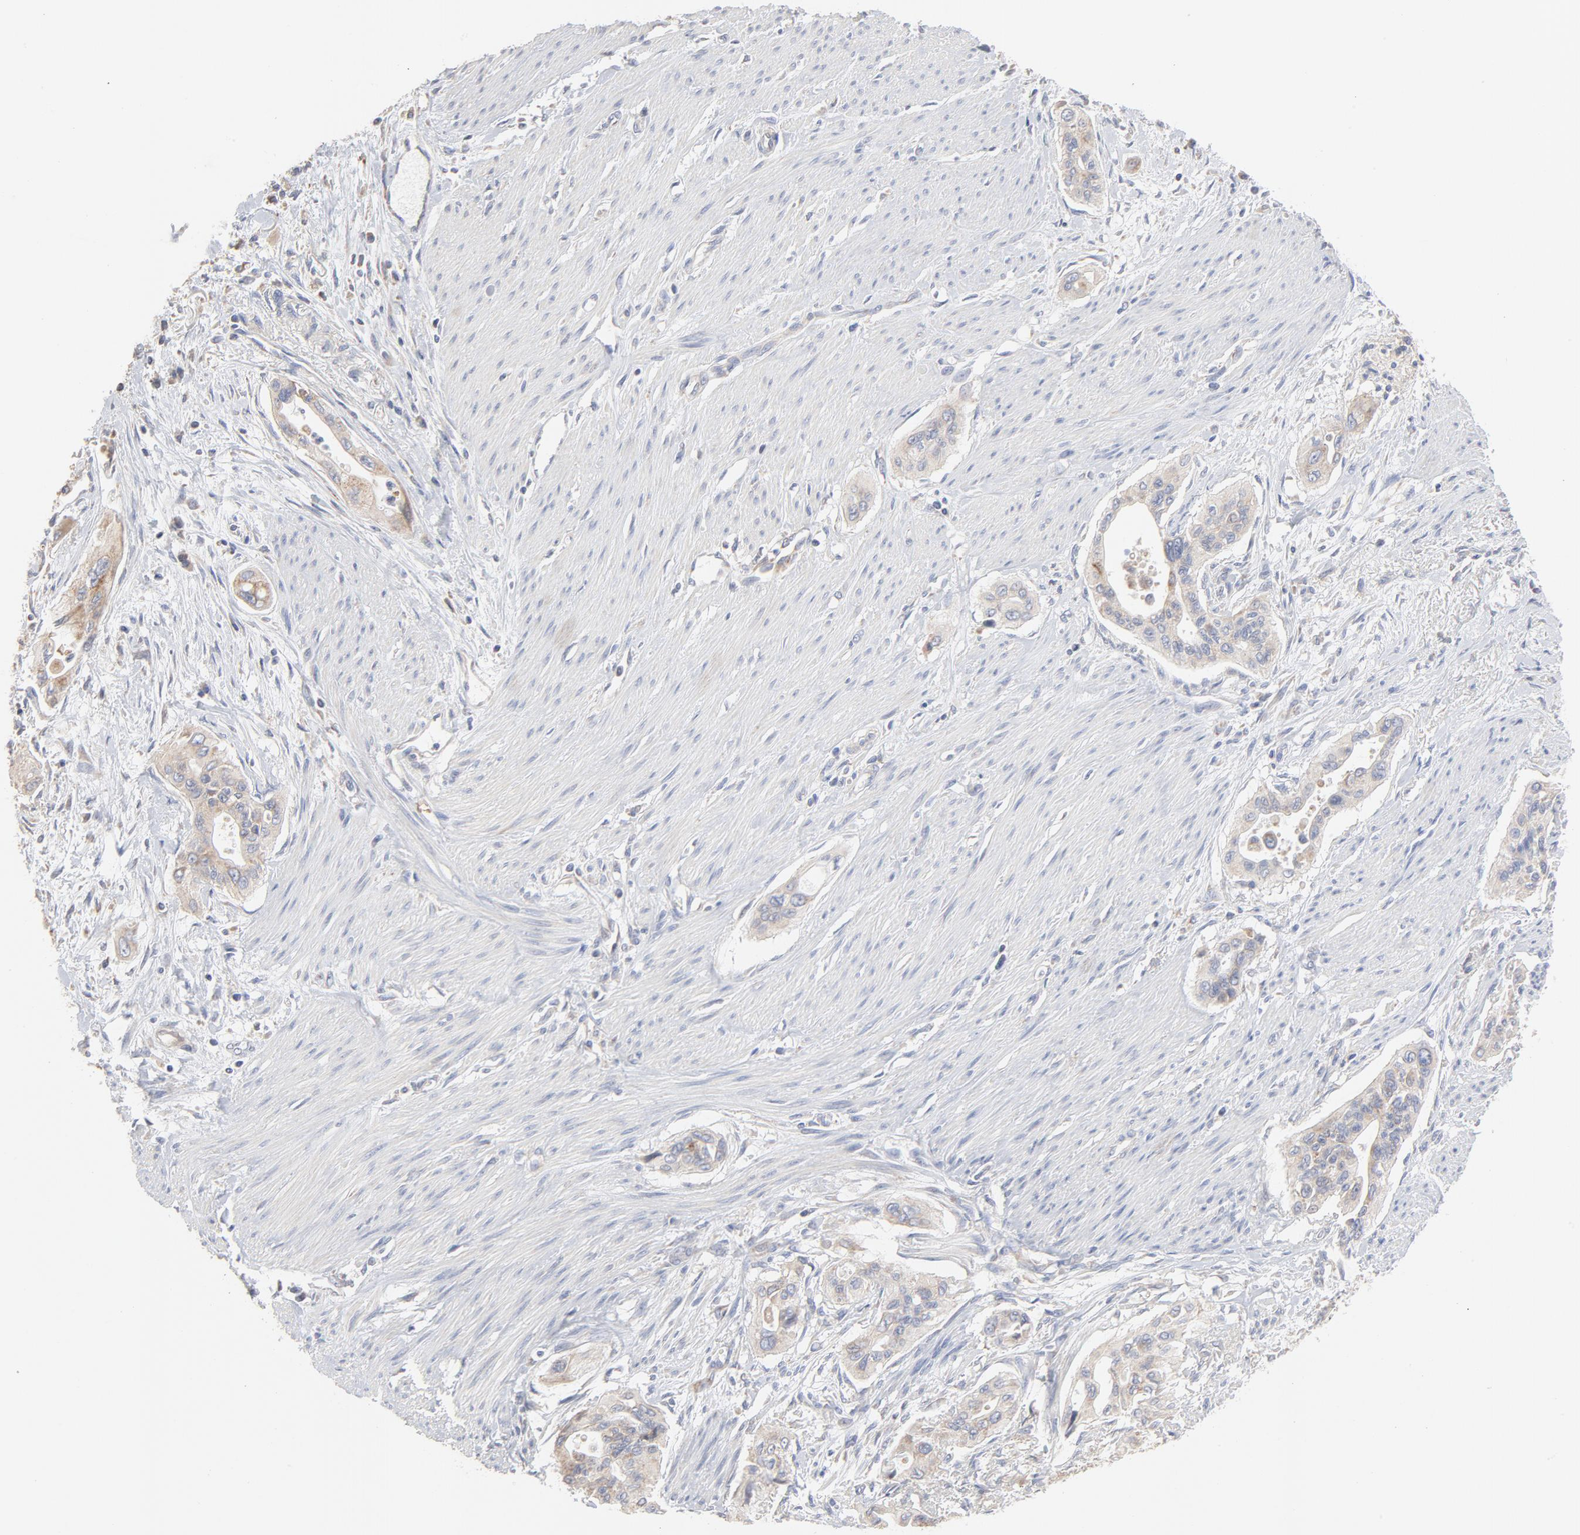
{"staining": {"intensity": "weak", "quantity": ">75%", "location": "cytoplasmic/membranous"}, "tissue": "pancreatic cancer", "cell_type": "Tumor cells", "image_type": "cancer", "snomed": [{"axis": "morphology", "description": "Adenocarcinoma, NOS"}, {"axis": "topography", "description": "Pancreas"}], "caption": "Pancreatic cancer (adenocarcinoma) was stained to show a protein in brown. There is low levels of weak cytoplasmic/membranous staining in about >75% of tumor cells.", "gene": "PPFIBP2", "patient": {"sex": "male", "age": 77}}